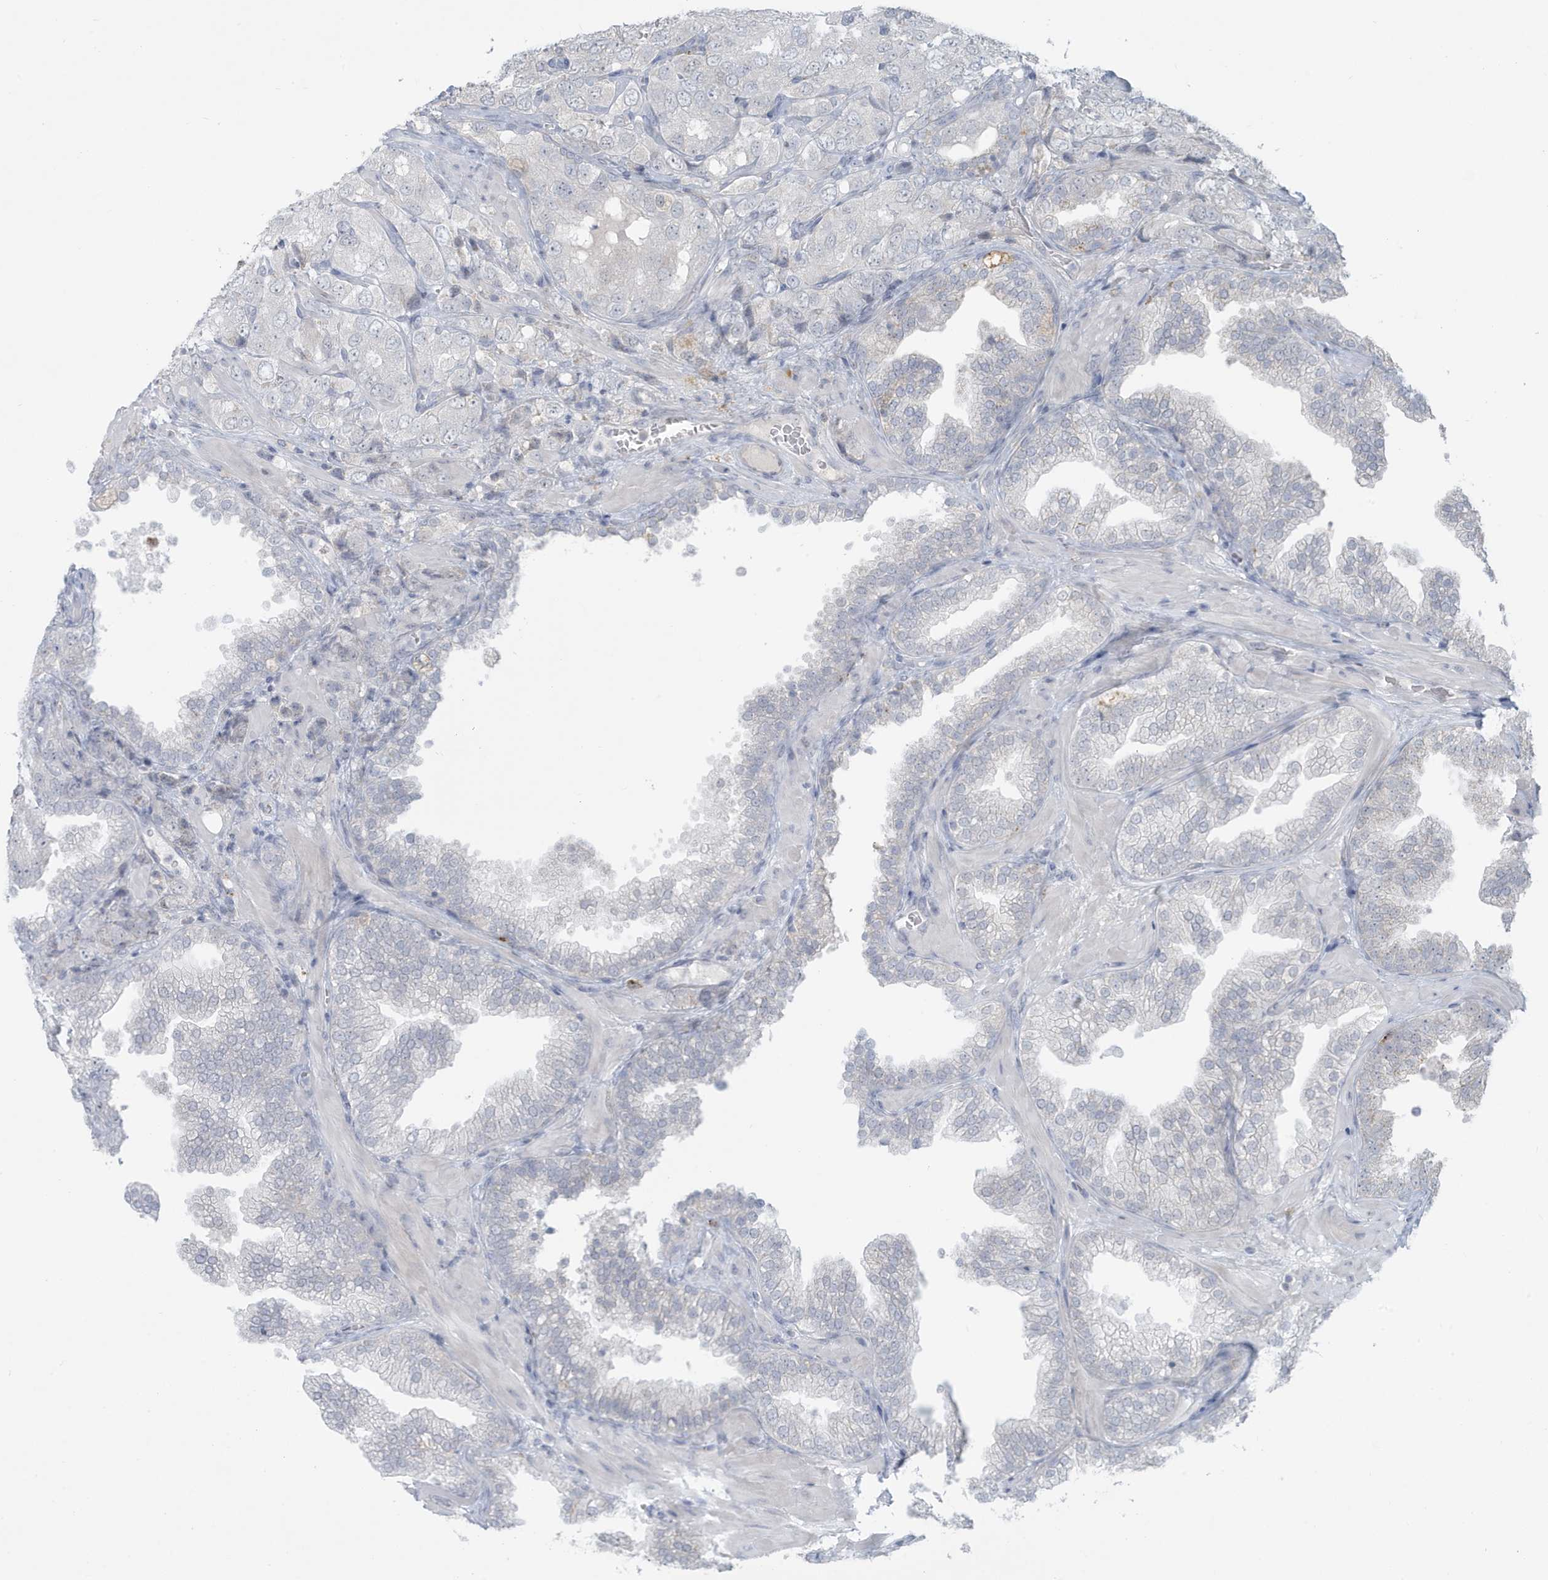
{"staining": {"intensity": "negative", "quantity": "none", "location": "none"}, "tissue": "prostate cancer", "cell_type": "Tumor cells", "image_type": "cancer", "snomed": [{"axis": "morphology", "description": "Adenocarcinoma, High grade"}, {"axis": "topography", "description": "Prostate"}], "caption": "Immunohistochemistry (IHC) of adenocarcinoma (high-grade) (prostate) demonstrates no expression in tumor cells.", "gene": "HERC6", "patient": {"sex": "male", "age": 58}}